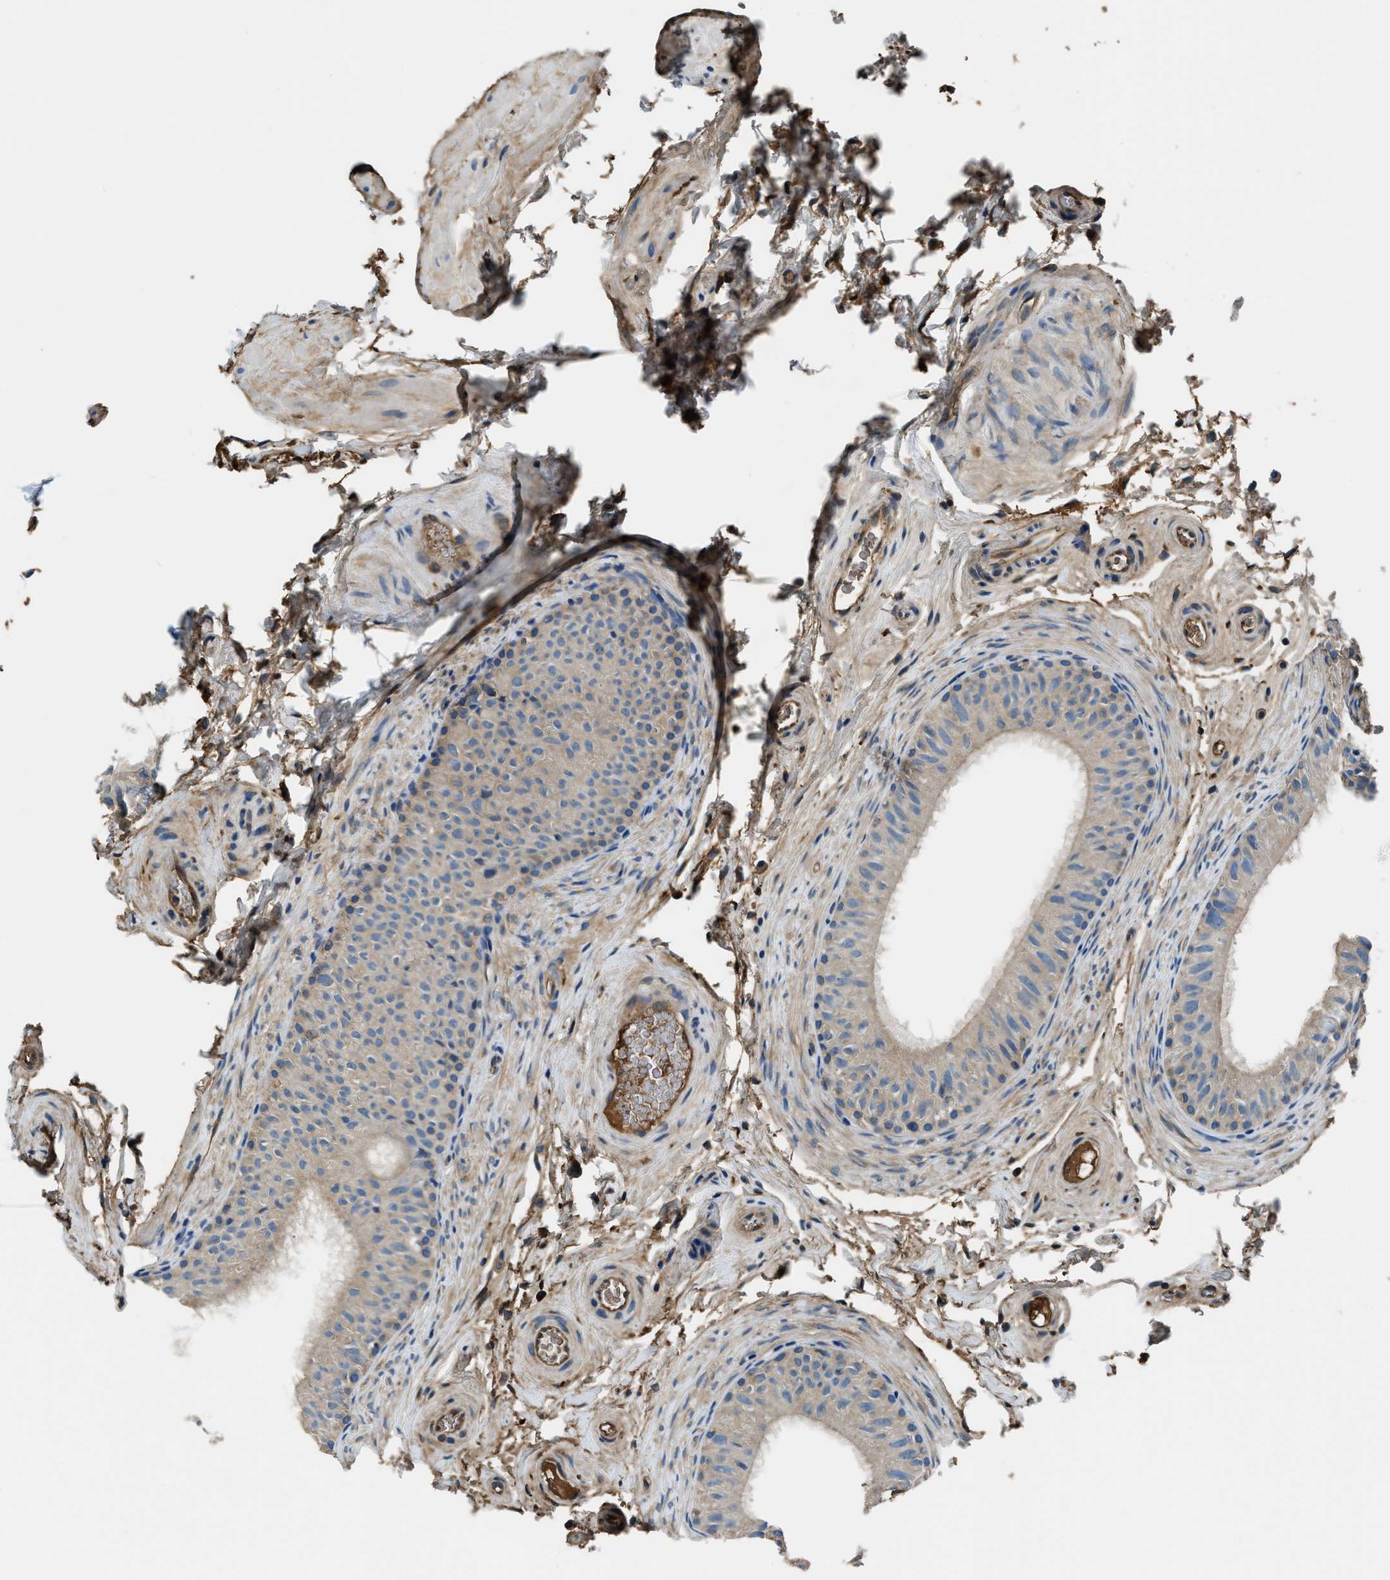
{"staining": {"intensity": "weak", "quantity": ">75%", "location": "cytoplasmic/membranous"}, "tissue": "epididymis", "cell_type": "Glandular cells", "image_type": "normal", "snomed": [{"axis": "morphology", "description": "Normal tissue, NOS"}, {"axis": "topography", "description": "Epididymis"}], "caption": "Immunohistochemical staining of unremarkable epididymis displays >75% levels of weak cytoplasmic/membranous protein positivity in approximately >75% of glandular cells. The protein is shown in brown color, while the nuclei are stained blue.", "gene": "EEA1", "patient": {"sex": "male", "age": 34}}